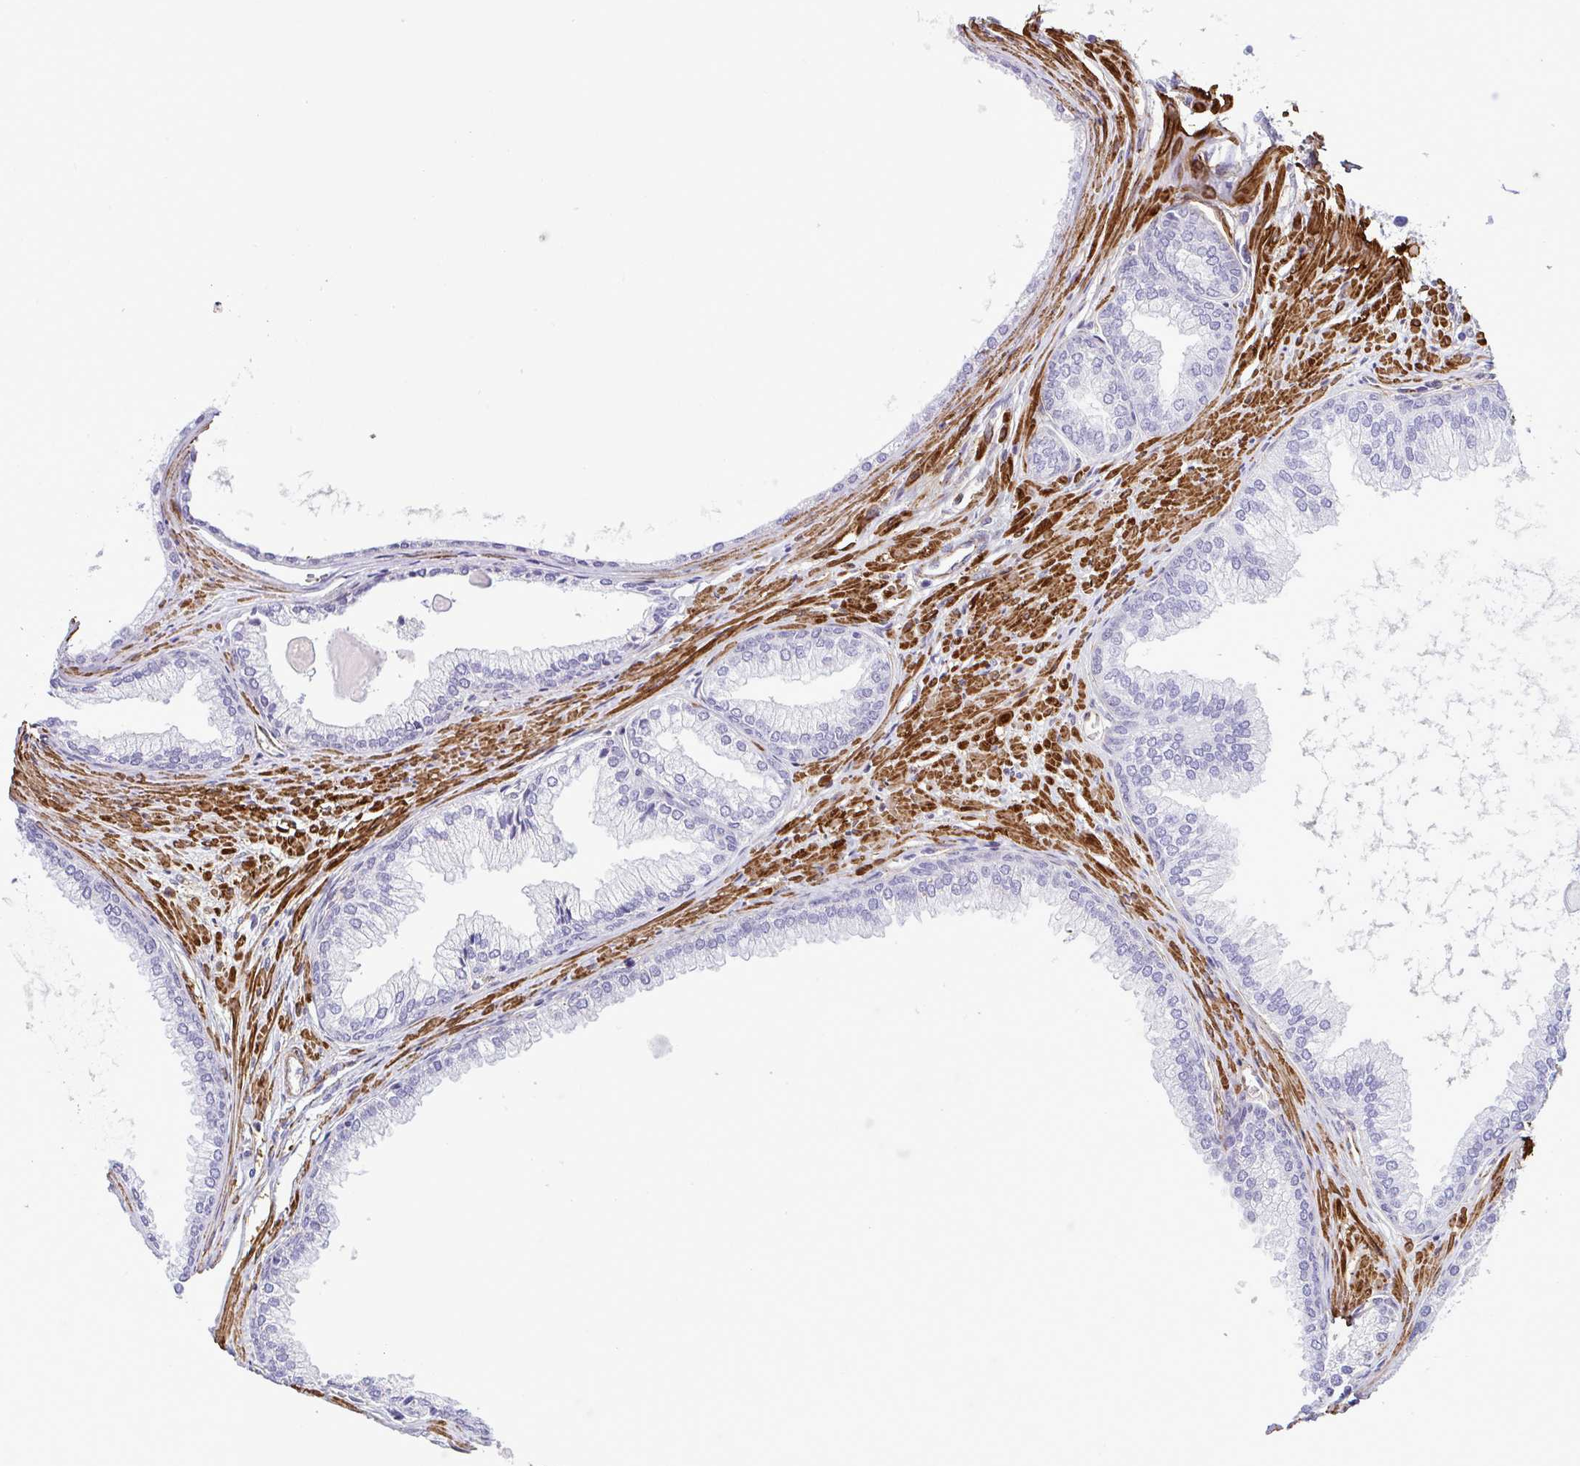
{"staining": {"intensity": "negative", "quantity": "none", "location": "none"}, "tissue": "prostate cancer", "cell_type": "Tumor cells", "image_type": "cancer", "snomed": [{"axis": "morphology", "description": "Adenocarcinoma, Low grade"}, {"axis": "topography", "description": "Prostate"}], "caption": "Tumor cells show no significant protein staining in prostate adenocarcinoma (low-grade). (DAB IHC with hematoxylin counter stain).", "gene": "SYNPO2L", "patient": {"sex": "male", "age": 69}}